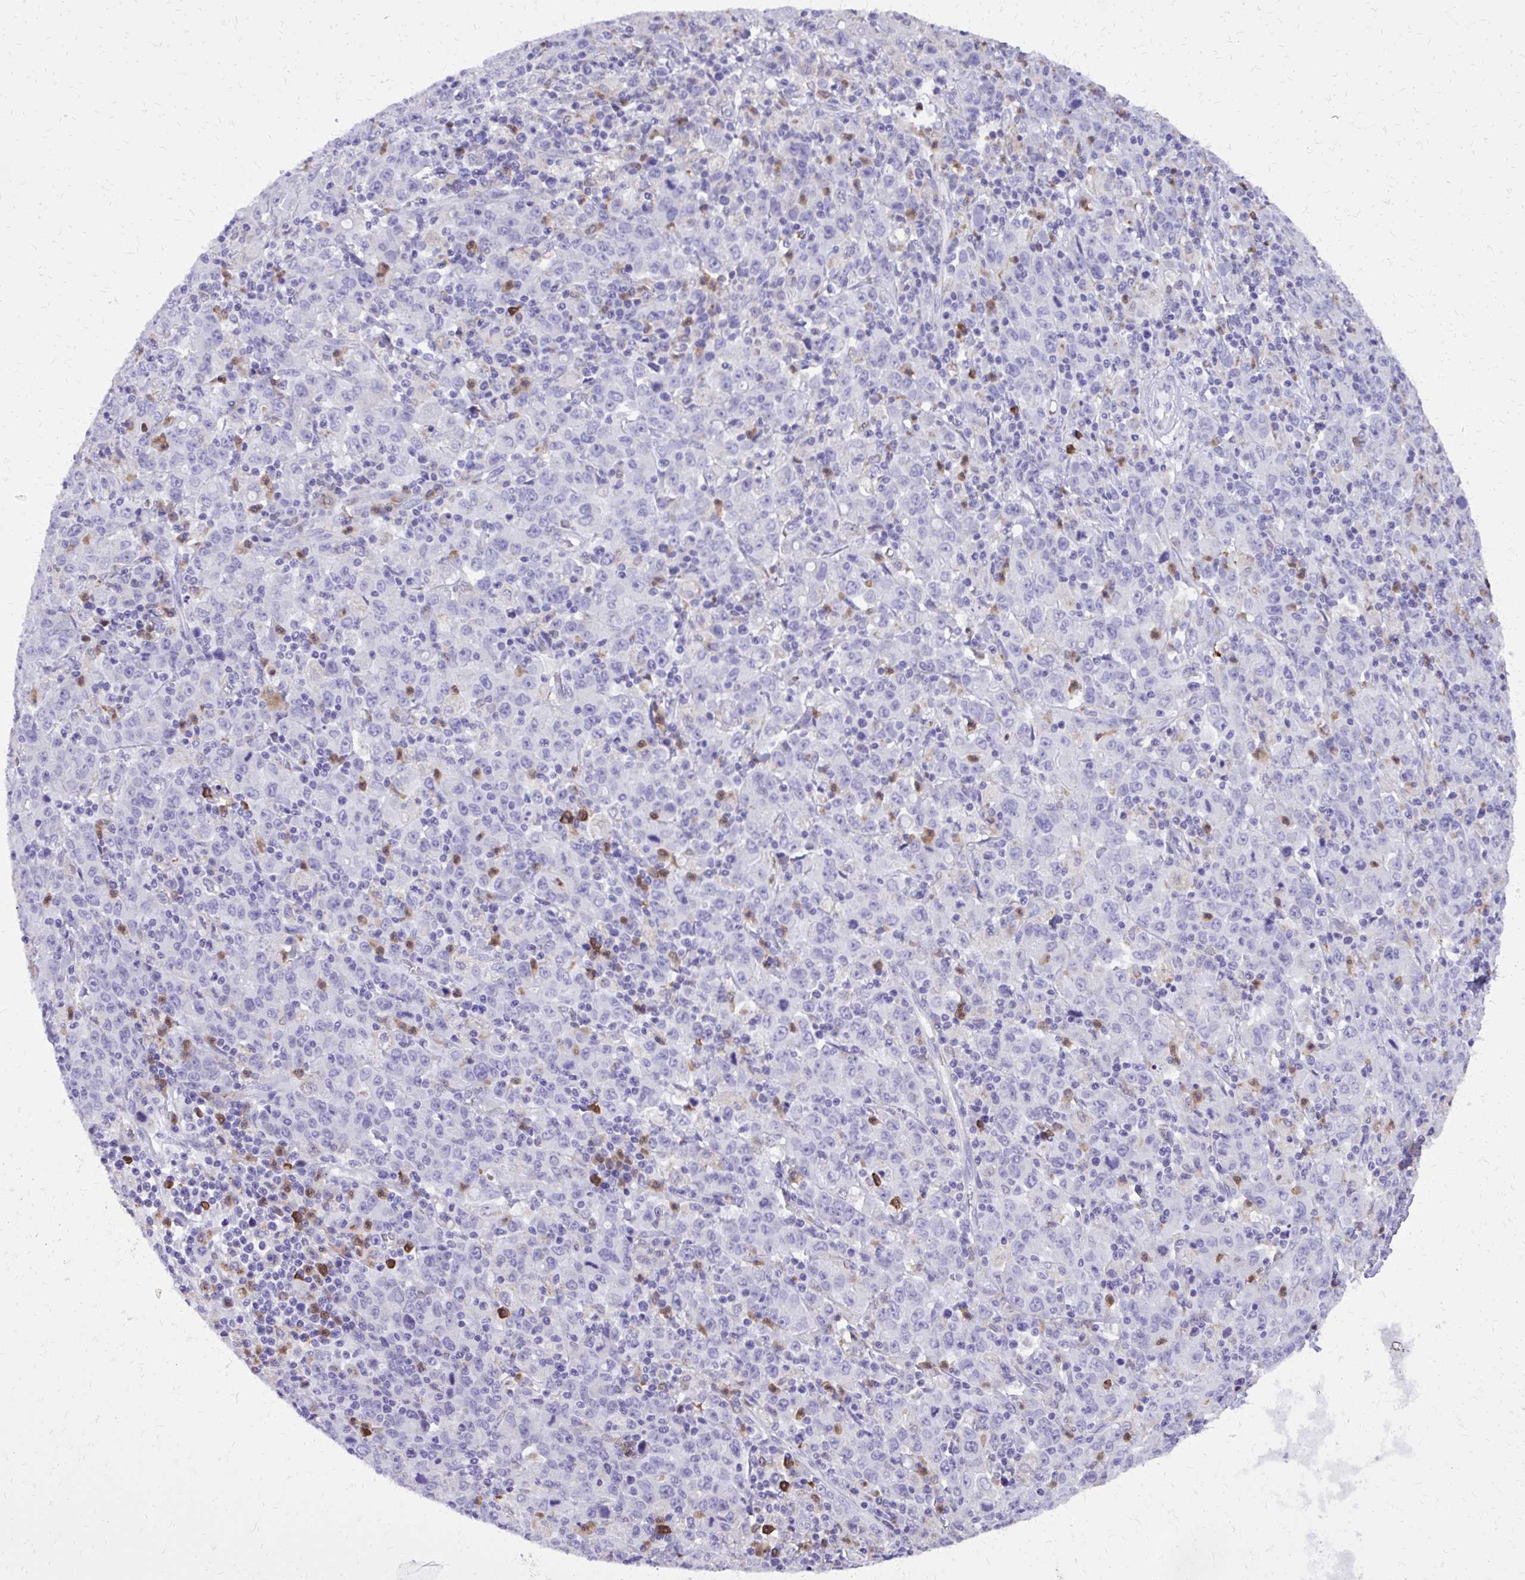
{"staining": {"intensity": "negative", "quantity": "none", "location": "none"}, "tissue": "stomach cancer", "cell_type": "Tumor cells", "image_type": "cancer", "snomed": [{"axis": "morphology", "description": "Adenocarcinoma, NOS"}, {"axis": "topography", "description": "Stomach, upper"}], "caption": "IHC histopathology image of stomach adenocarcinoma stained for a protein (brown), which demonstrates no expression in tumor cells.", "gene": "CAT", "patient": {"sex": "male", "age": 69}}